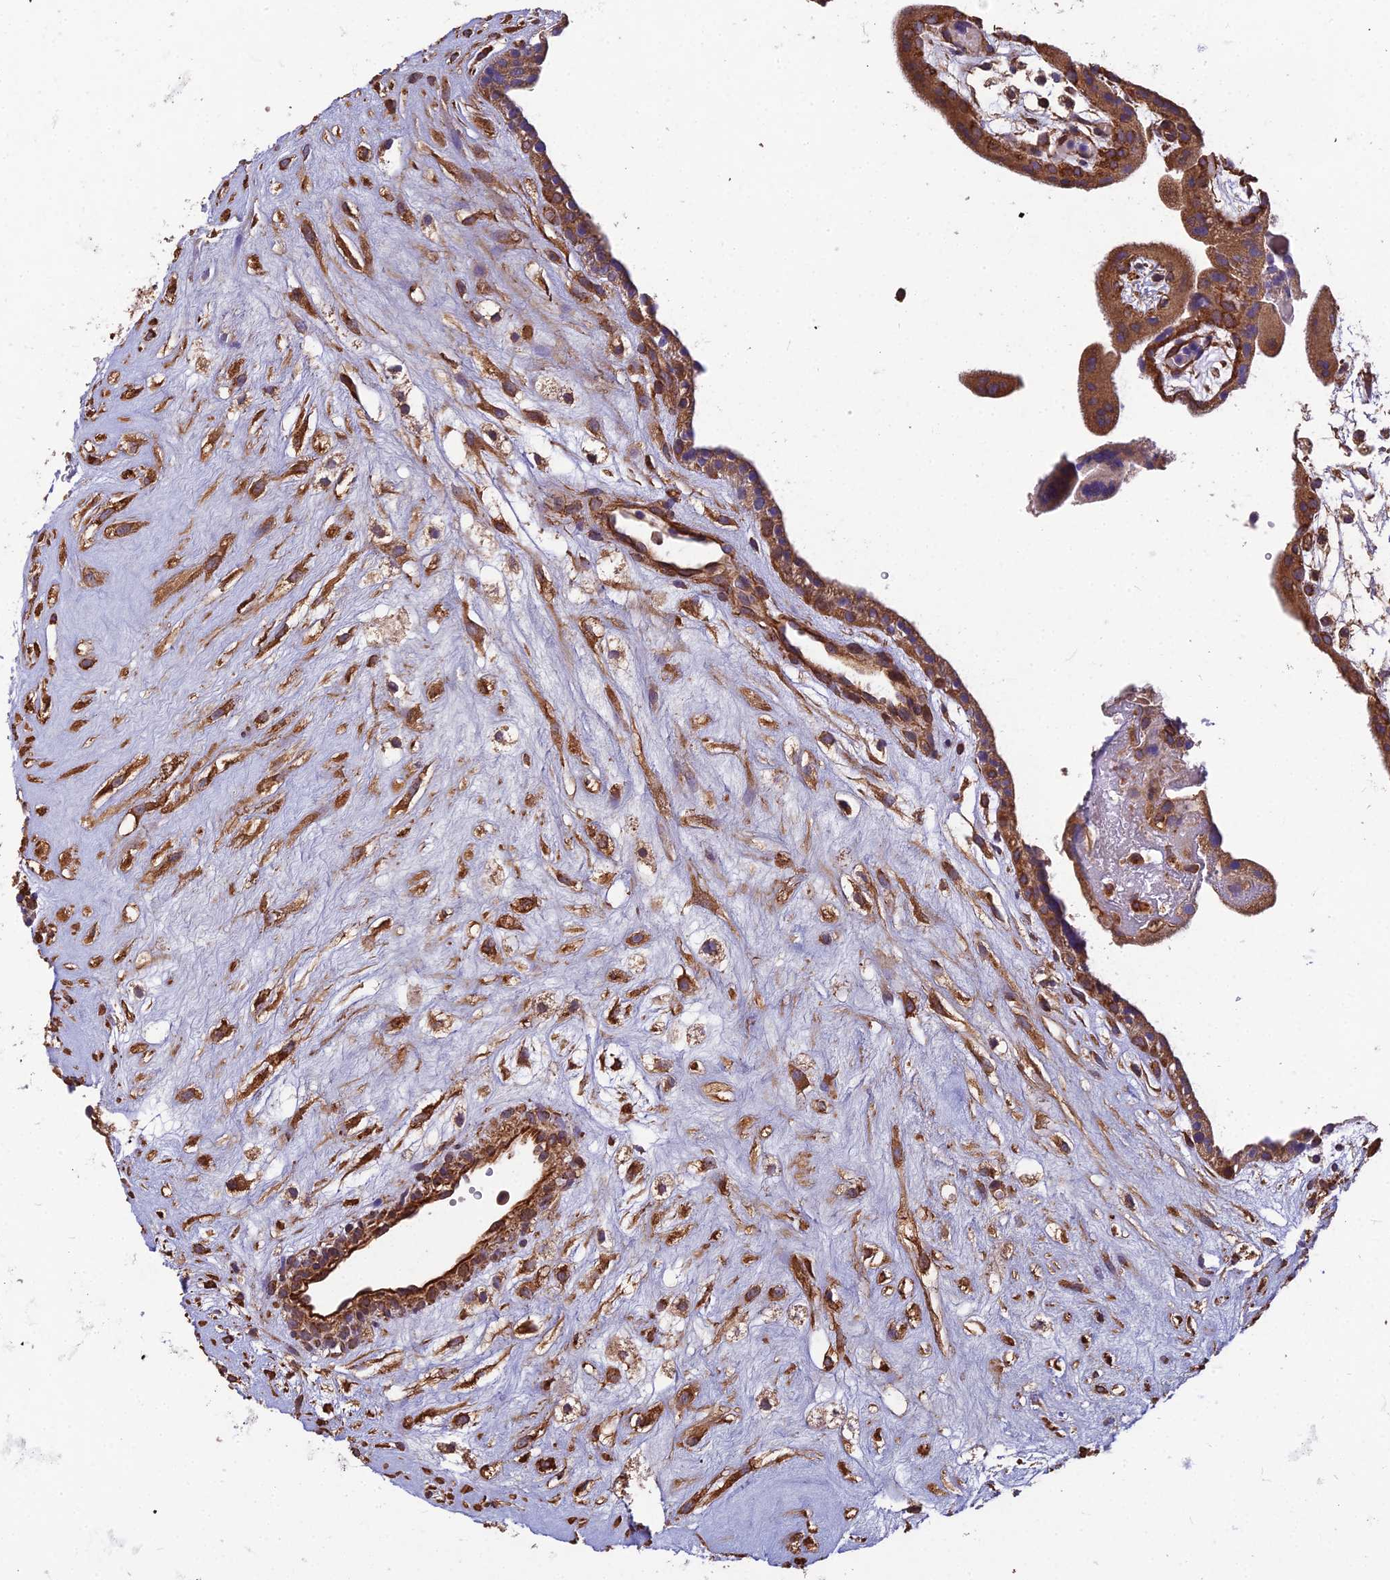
{"staining": {"intensity": "moderate", "quantity": ">75%", "location": "cytoplasmic/membranous"}, "tissue": "placenta", "cell_type": "Decidual cells", "image_type": "normal", "snomed": [{"axis": "morphology", "description": "Normal tissue, NOS"}, {"axis": "topography", "description": "Placenta"}], "caption": "This micrograph exhibits normal placenta stained with immunohistochemistry to label a protein in brown. The cytoplasmic/membranous of decidual cells show moderate positivity for the protein. Nuclei are counter-stained blue.", "gene": "SPDL1", "patient": {"sex": "female", "age": 18}}